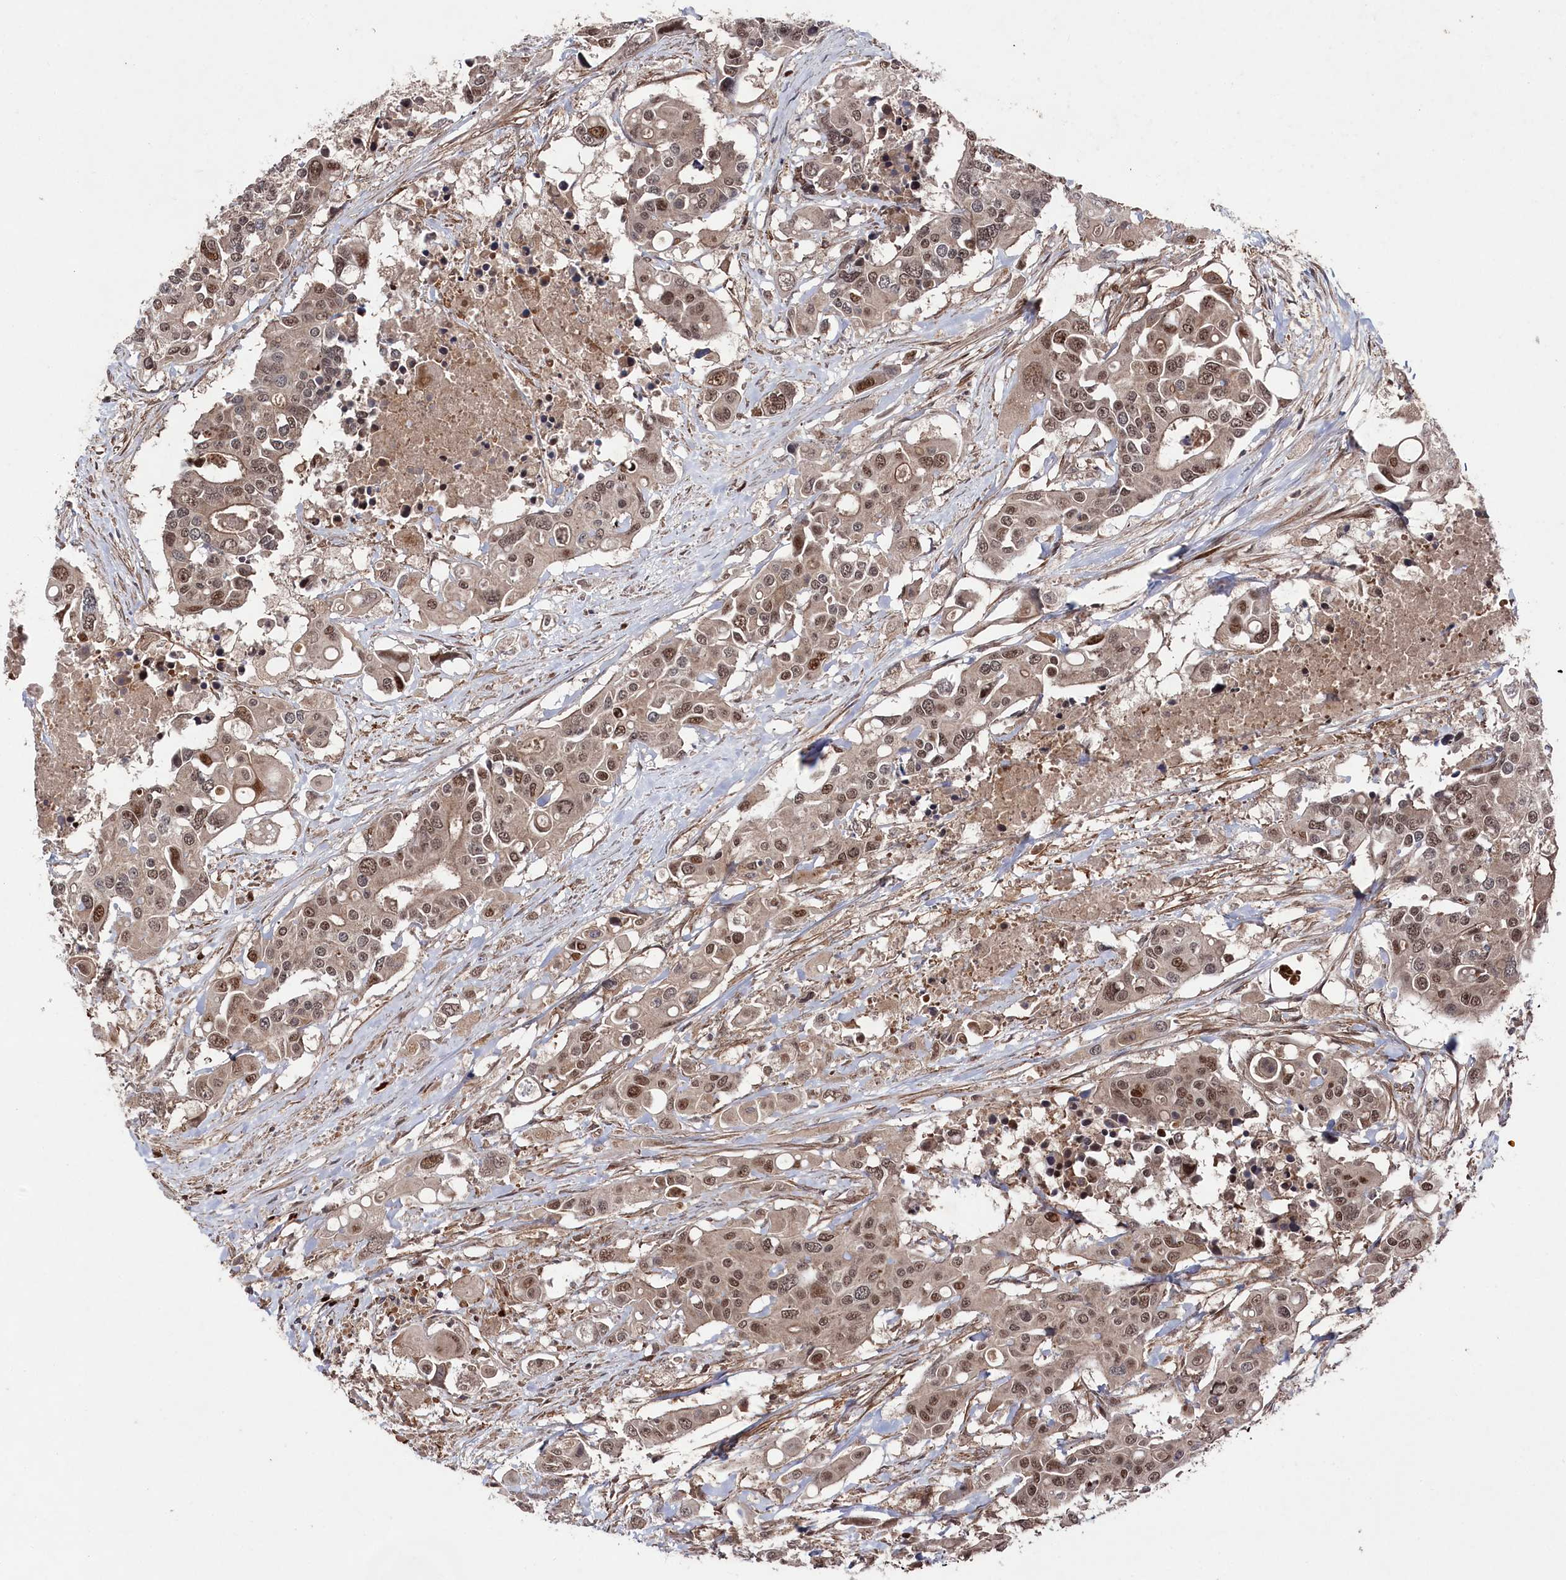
{"staining": {"intensity": "moderate", "quantity": ">75%", "location": "nuclear"}, "tissue": "colorectal cancer", "cell_type": "Tumor cells", "image_type": "cancer", "snomed": [{"axis": "morphology", "description": "Adenocarcinoma, NOS"}, {"axis": "topography", "description": "Colon"}], "caption": "Protein analysis of adenocarcinoma (colorectal) tissue shows moderate nuclear staining in about >75% of tumor cells.", "gene": "BORCS7", "patient": {"sex": "male", "age": 77}}